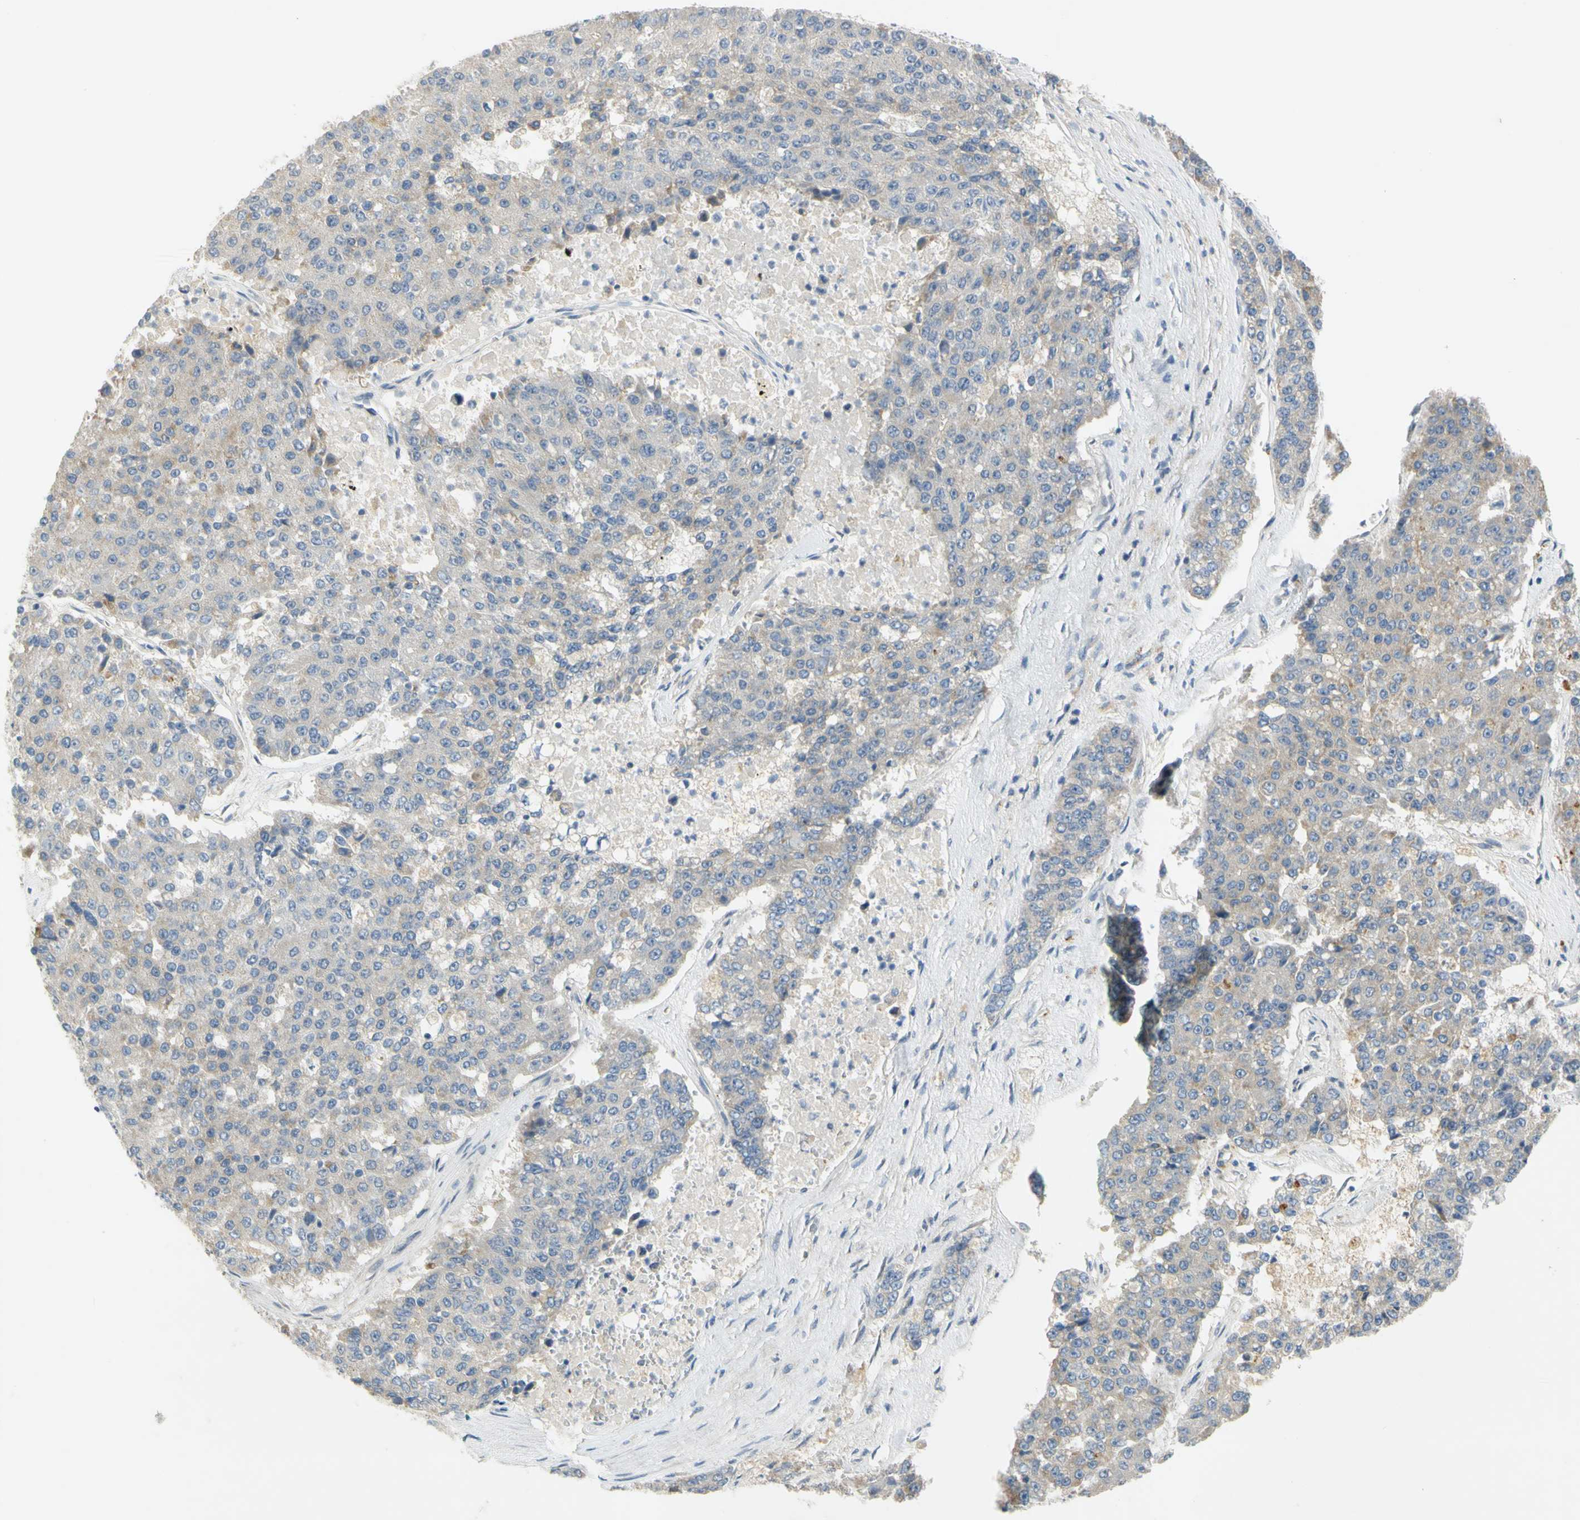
{"staining": {"intensity": "weak", "quantity": "<25%", "location": "cytoplasmic/membranous"}, "tissue": "pancreatic cancer", "cell_type": "Tumor cells", "image_type": "cancer", "snomed": [{"axis": "morphology", "description": "Adenocarcinoma, NOS"}, {"axis": "topography", "description": "Pancreas"}], "caption": "This is an immunohistochemistry (IHC) micrograph of pancreatic cancer (adenocarcinoma). There is no expression in tumor cells.", "gene": "CCNB2", "patient": {"sex": "male", "age": 50}}